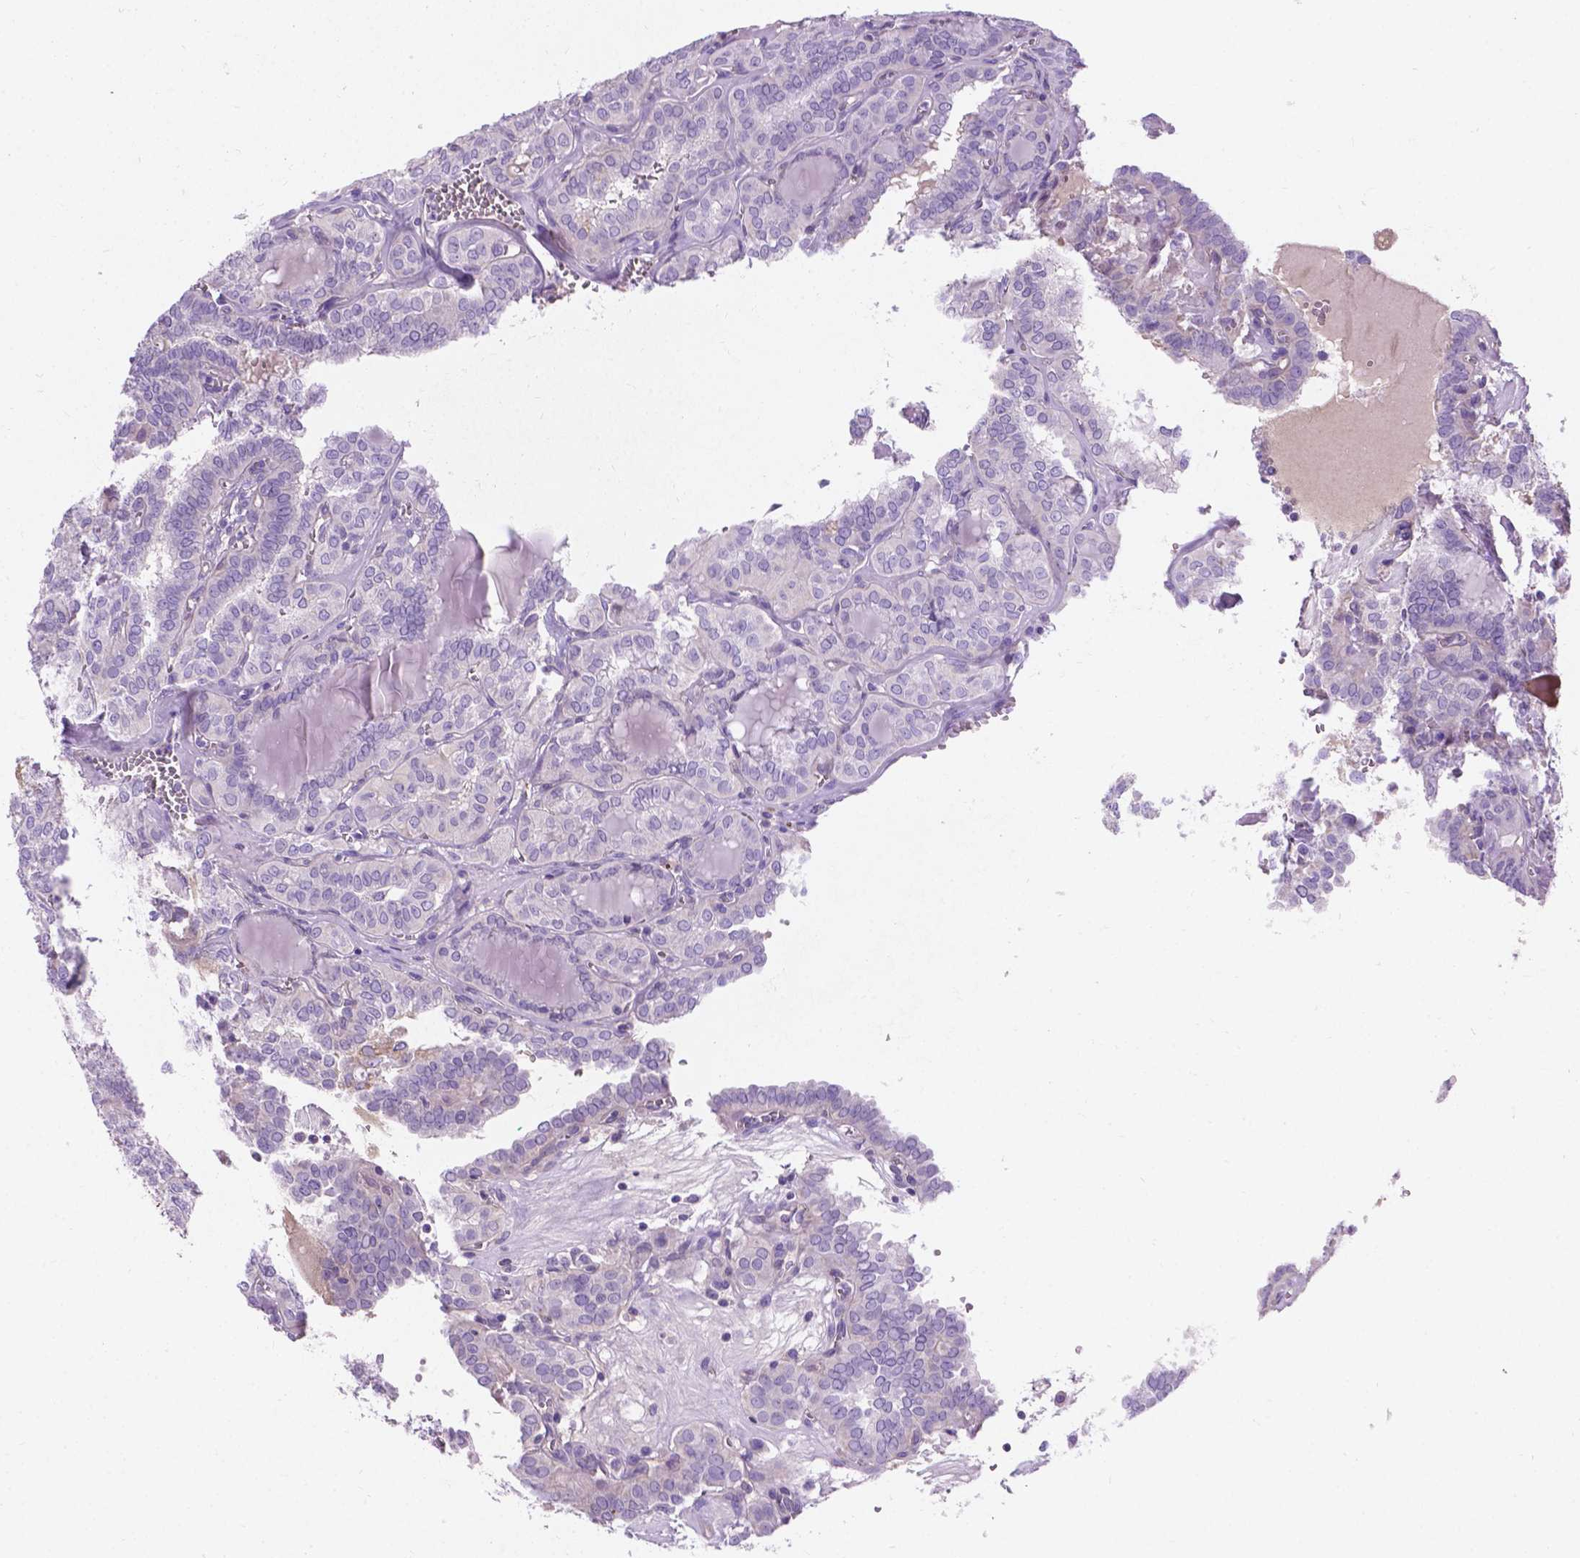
{"staining": {"intensity": "negative", "quantity": "none", "location": "none"}, "tissue": "thyroid cancer", "cell_type": "Tumor cells", "image_type": "cancer", "snomed": [{"axis": "morphology", "description": "Papillary adenocarcinoma, NOS"}, {"axis": "topography", "description": "Thyroid gland"}], "caption": "A micrograph of thyroid cancer stained for a protein reveals no brown staining in tumor cells.", "gene": "NOXO1", "patient": {"sex": "female", "age": 41}}